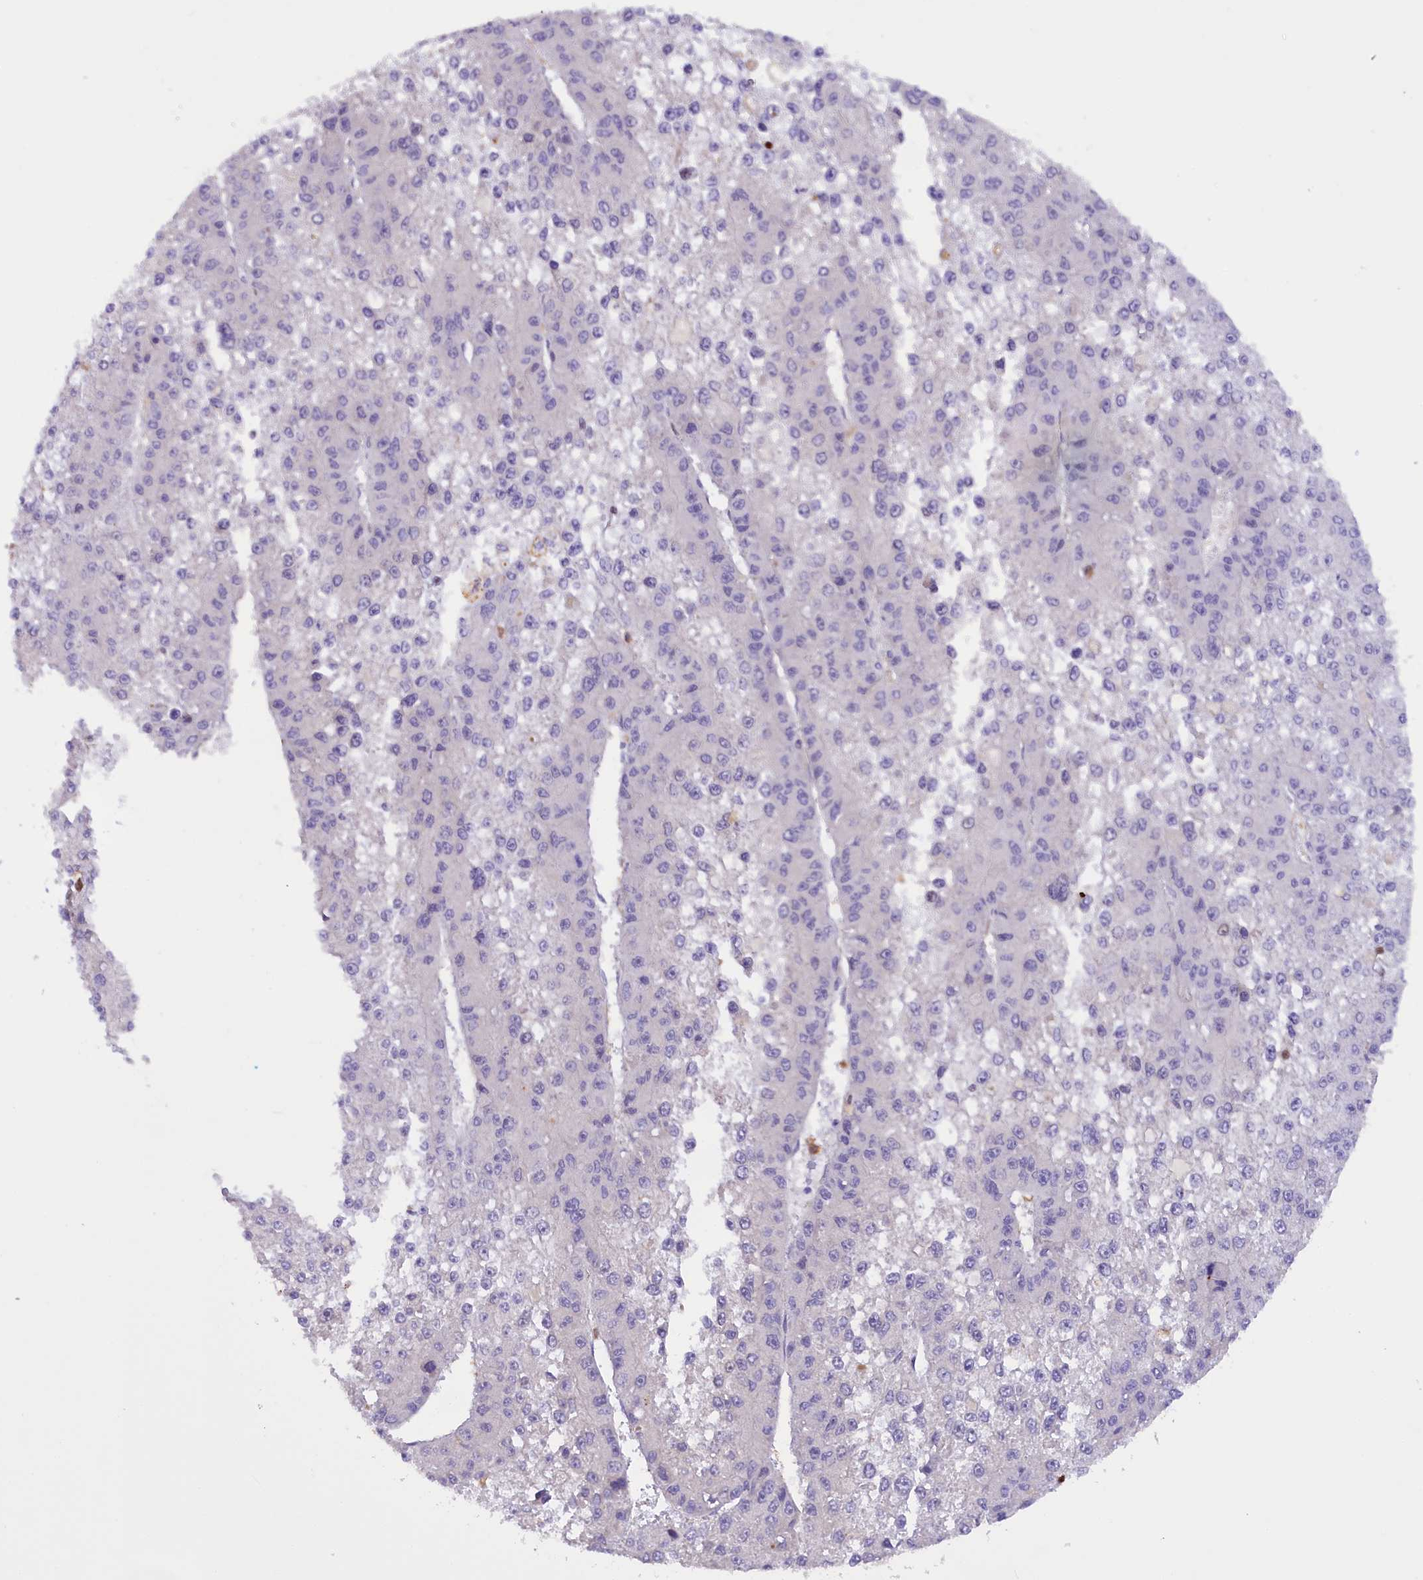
{"staining": {"intensity": "negative", "quantity": "none", "location": "none"}, "tissue": "liver cancer", "cell_type": "Tumor cells", "image_type": "cancer", "snomed": [{"axis": "morphology", "description": "Carcinoma, Hepatocellular, NOS"}, {"axis": "topography", "description": "Liver"}], "caption": "Immunohistochemistry (IHC) photomicrograph of hepatocellular carcinoma (liver) stained for a protein (brown), which reveals no staining in tumor cells.", "gene": "FAM149B1", "patient": {"sex": "female", "age": 73}}